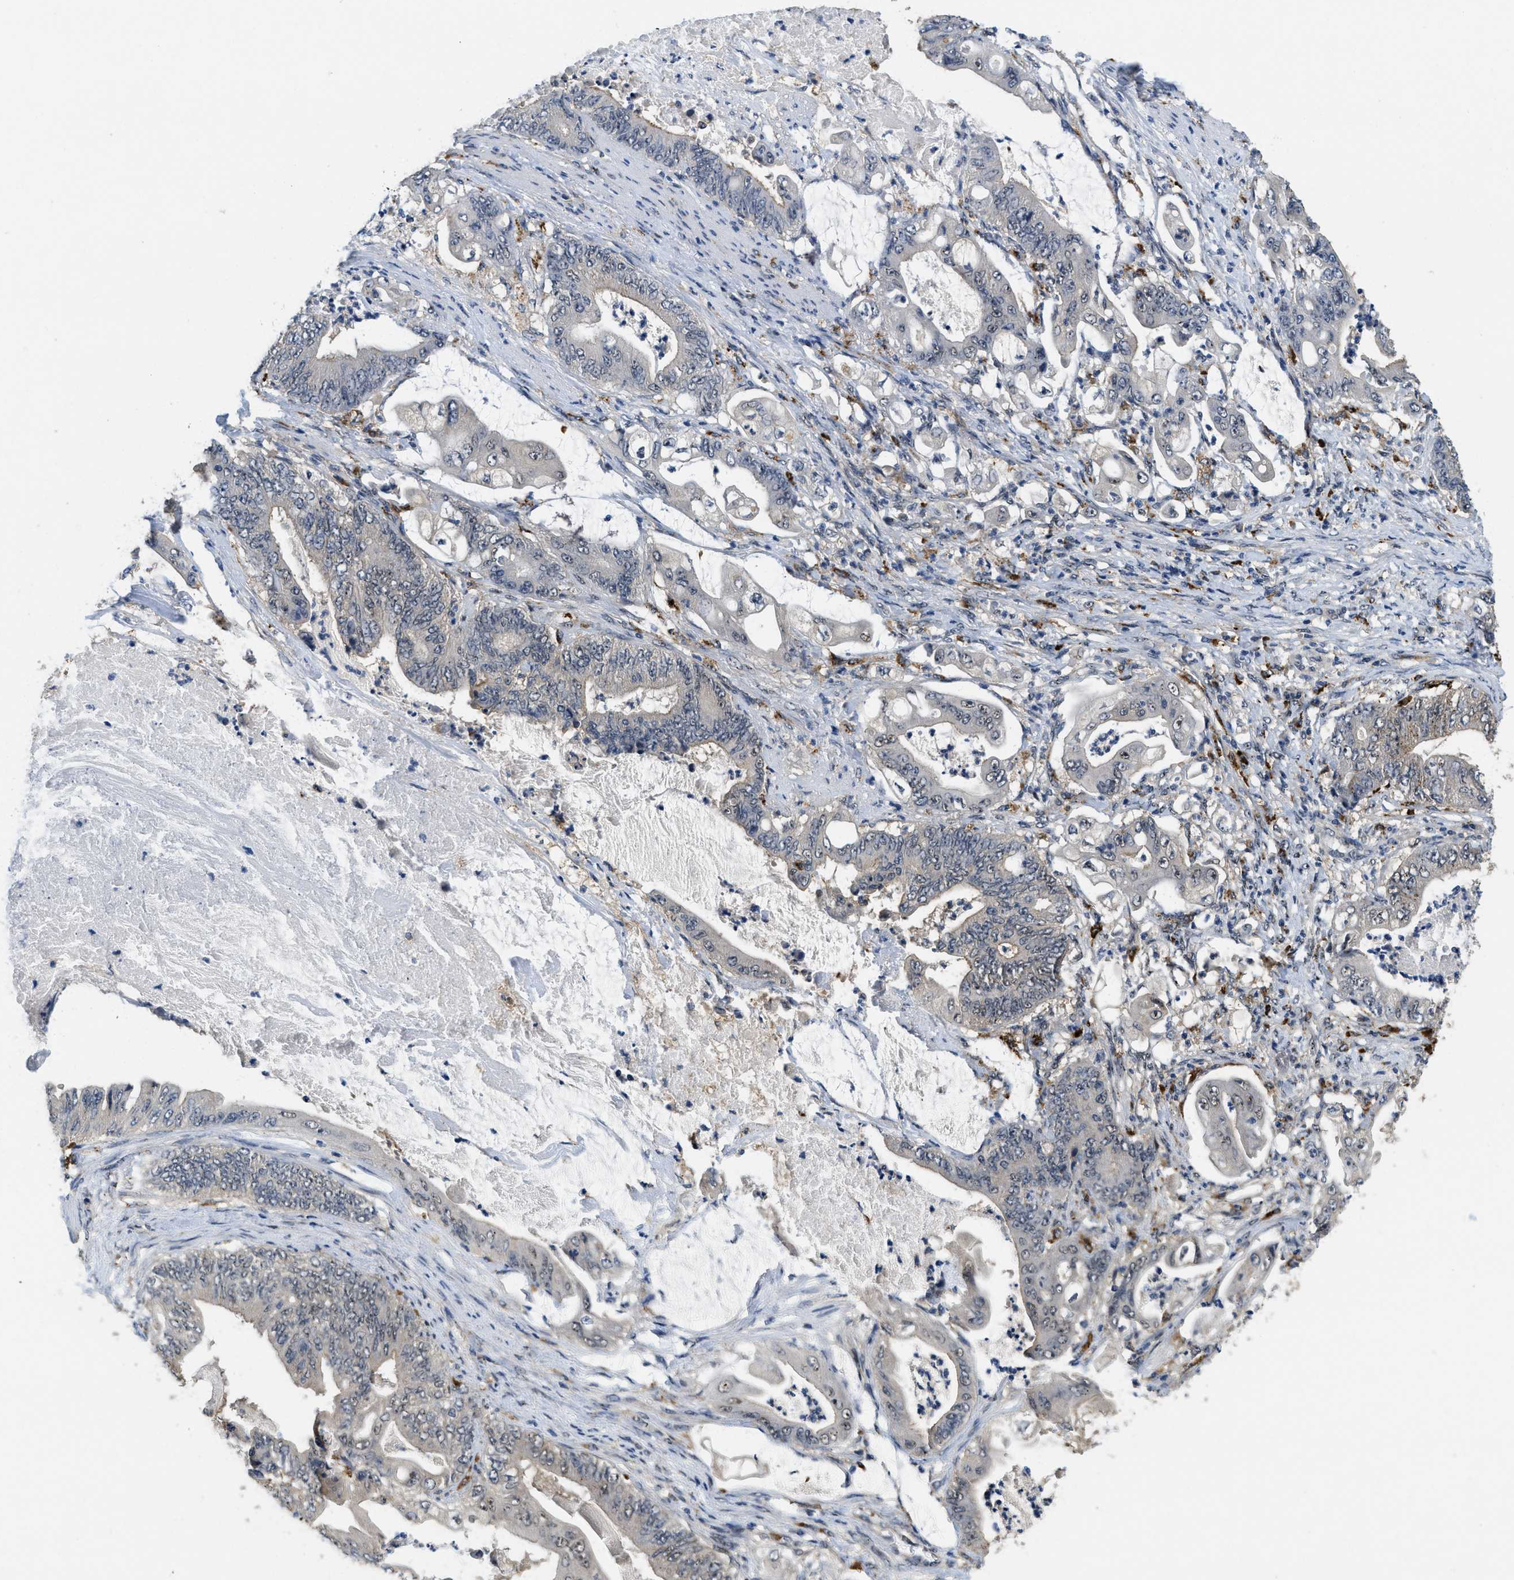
{"staining": {"intensity": "negative", "quantity": "none", "location": "none"}, "tissue": "stomach cancer", "cell_type": "Tumor cells", "image_type": "cancer", "snomed": [{"axis": "morphology", "description": "Adenocarcinoma, NOS"}, {"axis": "topography", "description": "Stomach"}], "caption": "Immunohistochemistry (IHC) photomicrograph of human stomach cancer stained for a protein (brown), which displays no staining in tumor cells.", "gene": "BMPR2", "patient": {"sex": "female", "age": 73}}